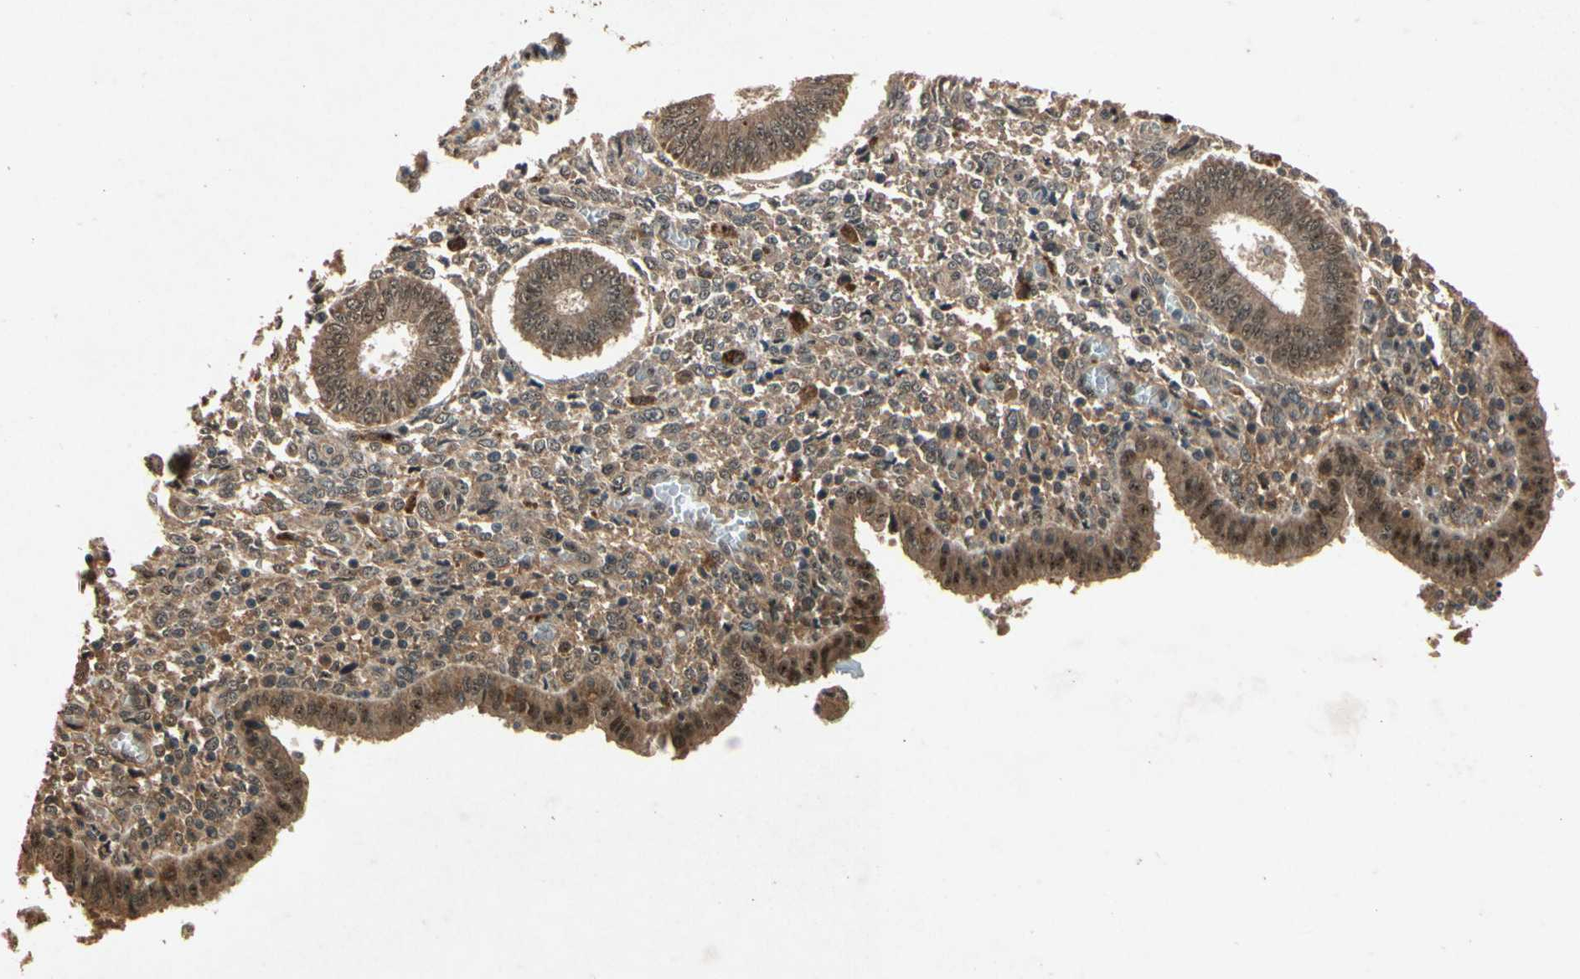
{"staining": {"intensity": "moderate", "quantity": "25%-75%", "location": "cytoplasmic/membranous,nuclear"}, "tissue": "endometrium", "cell_type": "Cells in endometrial stroma", "image_type": "normal", "snomed": [{"axis": "morphology", "description": "Normal tissue, NOS"}, {"axis": "topography", "description": "Endometrium"}], "caption": "Immunohistochemical staining of normal human endometrium displays moderate cytoplasmic/membranous,nuclear protein positivity in approximately 25%-75% of cells in endometrial stroma.", "gene": "PML", "patient": {"sex": "female", "age": 35}}